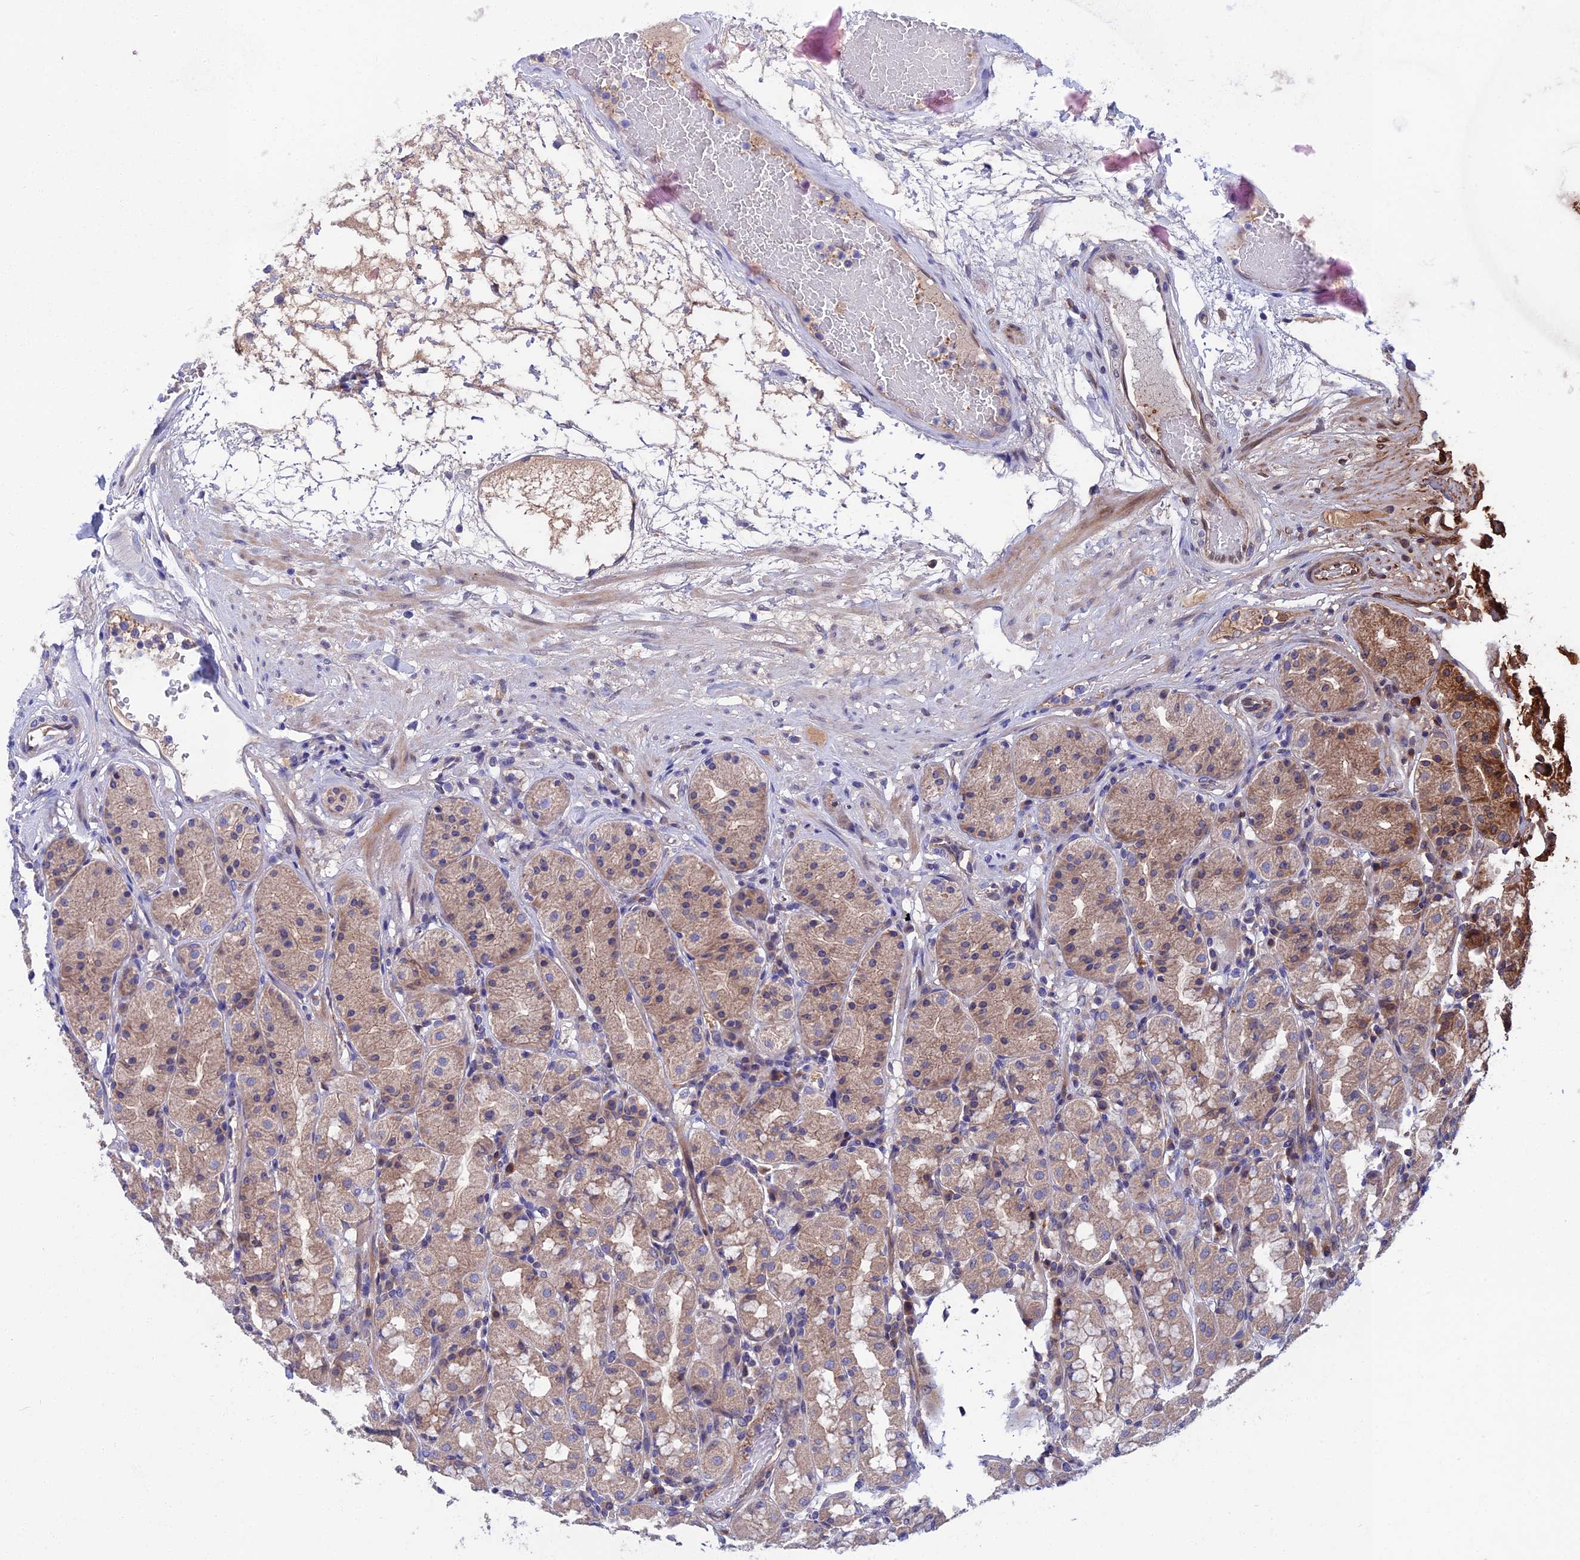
{"staining": {"intensity": "moderate", "quantity": "25%-75%", "location": "cytoplasmic/membranous"}, "tissue": "stomach", "cell_type": "Glandular cells", "image_type": "normal", "snomed": [{"axis": "morphology", "description": "Normal tissue, NOS"}, {"axis": "topography", "description": "Stomach, lower"}], "caption": "Immunohistochemical staining of normal human stomach exhibits moderate cytoplasmic/membranous protein positivity in approximately 25%-75% of glandular cells. (brown staining indicates protein expression, while blue staining denotes nuclei).", "gene": "CRACD", "patient": {"sex": "female", "age": 56}}